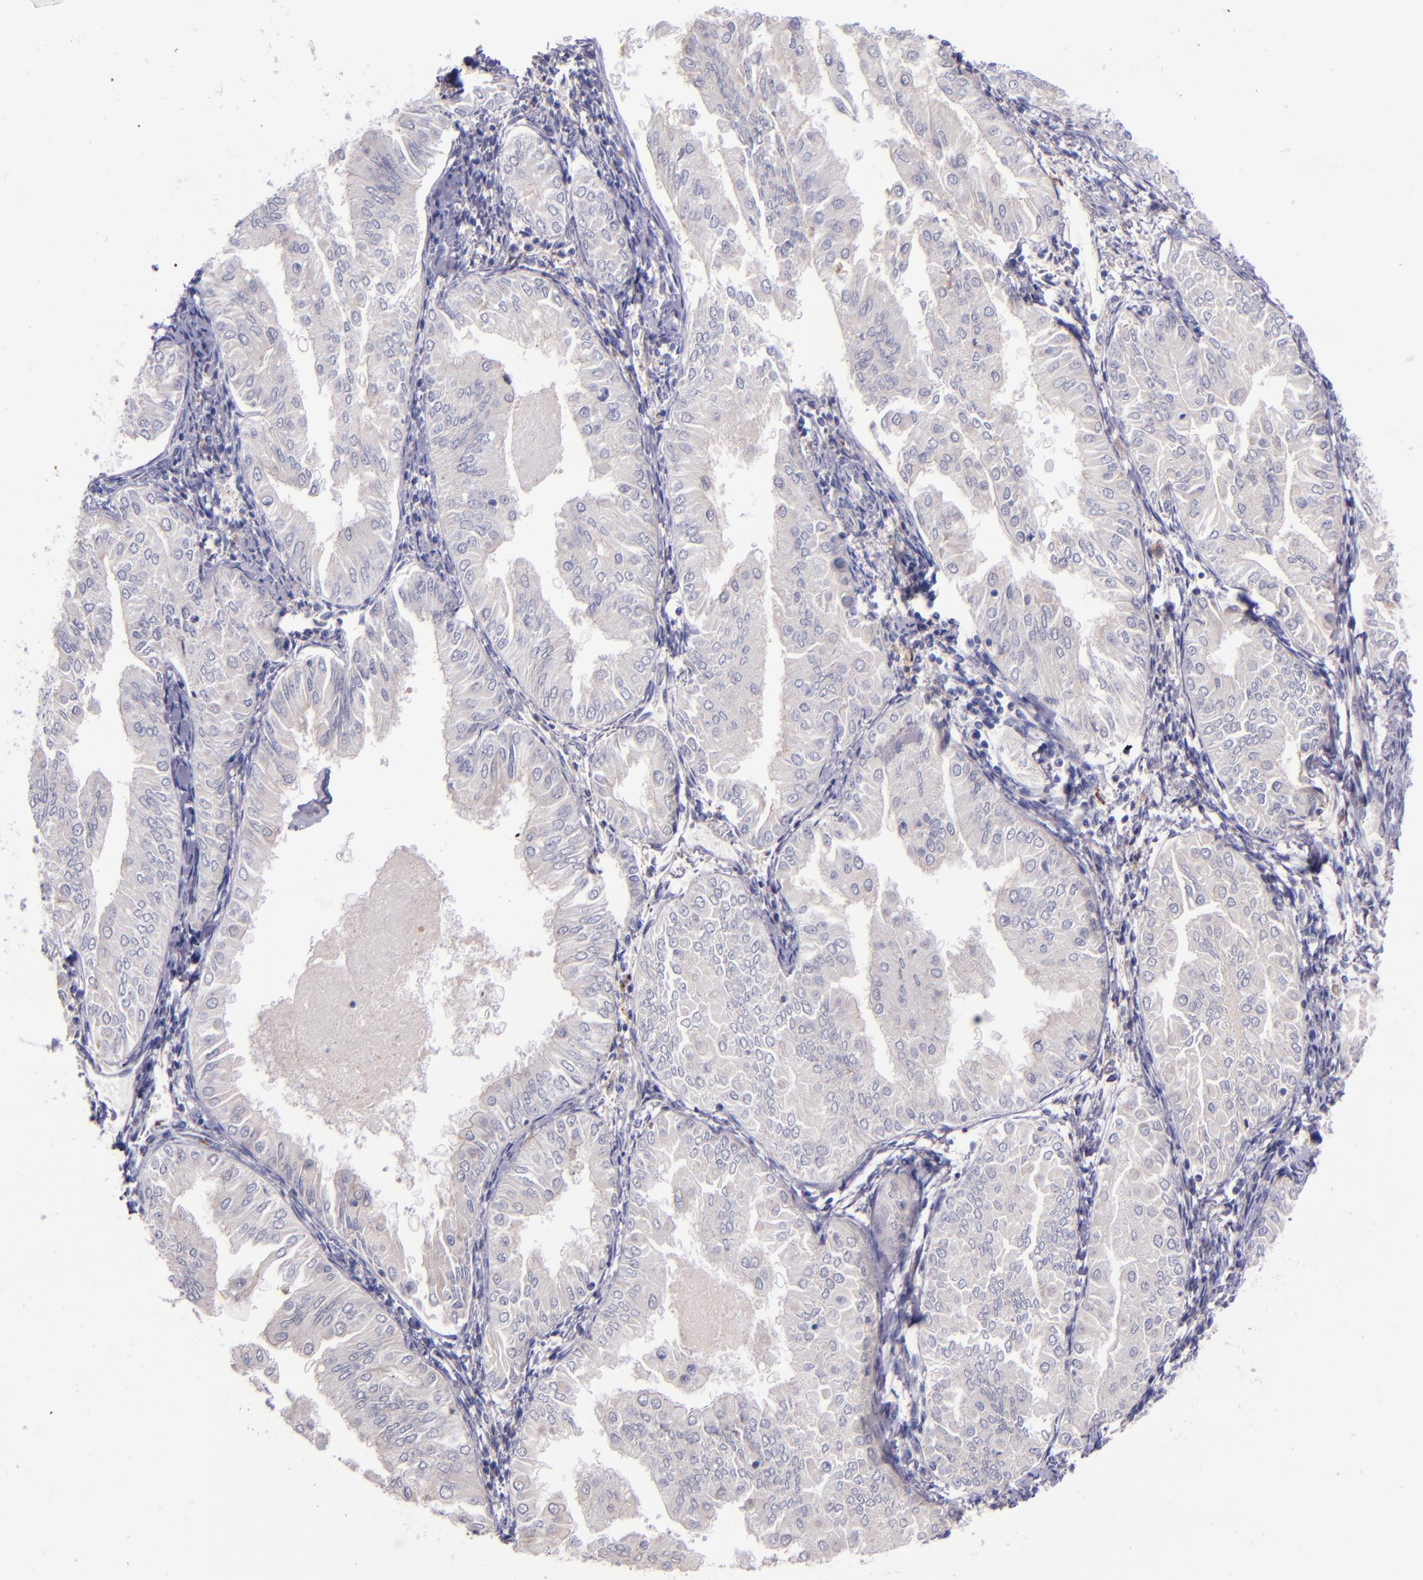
{"staining": {"intensity": "weak", "quantity": ">75%", "location": "cytoplasmic/membranous"}, "tissue": "endometrial cancer", "cell_type": "Tumor cells", "image_type": "cancer", "snomed": [{"axis": "morphology", "description": "Adenocarcinoma, NOS"}, {"axis": "topography", "description": "Endometrium"}], "caption": "Adenocarcinoma (endometrial) tissue demonstrates weak cytoplasmic/membranous expression in about >75% of tumor cells, visualized by immunohistochemistry.", "gene": "KNG1", "patient": {"sex": "female", "age": 53}}